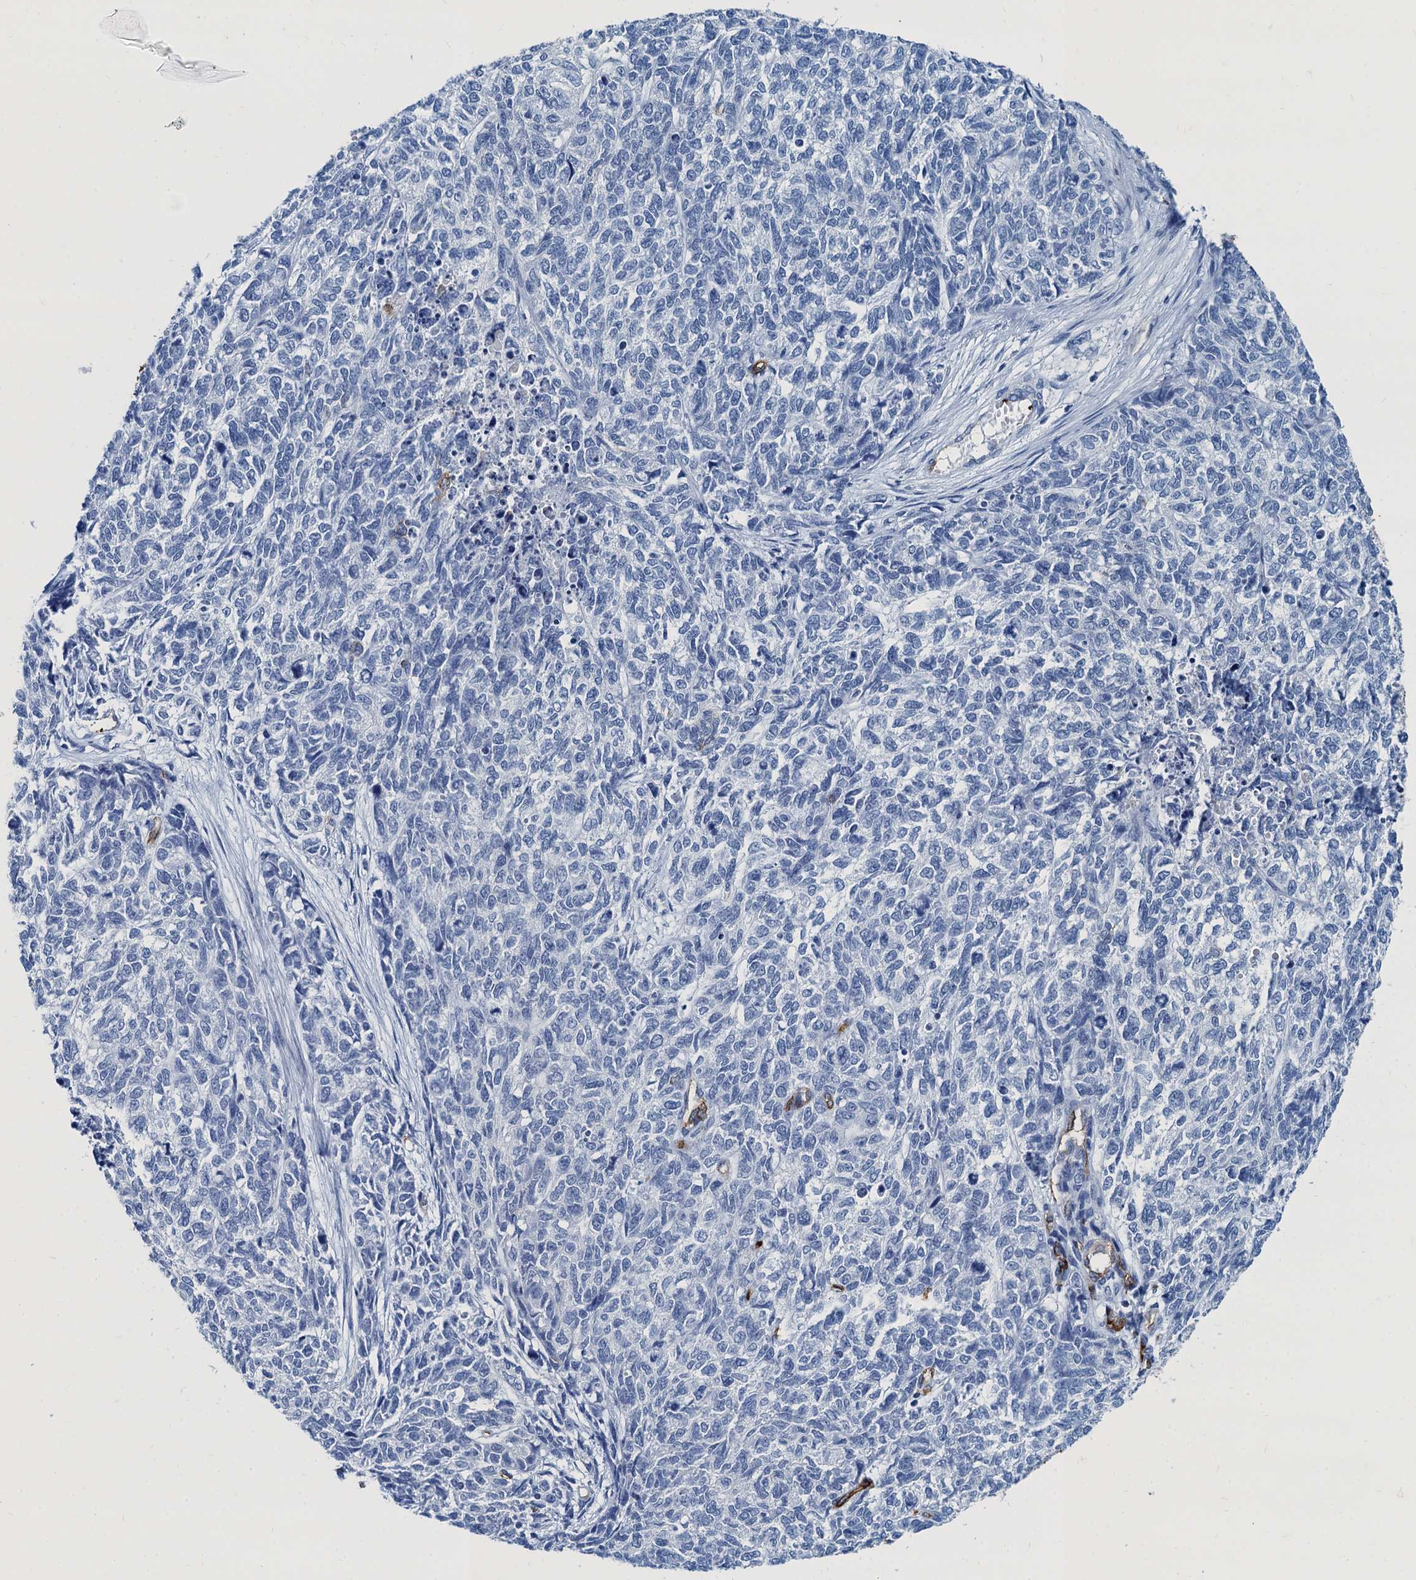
{"staining": {"intensity": "negative", "quantity": "none", "location": "none"}, "tissue": "cervical cancer", "cell_type": "Tumor cells", "image_type": "cancer", "snomed": [{"axis": "morphology", "description": "Squamous cell carcinoma, NOS"}, {"axis": "topography", "description": "Cervix"}], "caption": "A high-resolution image shows immunohistochemistry staining of cervical cancer (squamous cell carcinoma), which demonstrates no significant expression in tumor cells. (Brightfield microscopy of DAB (3,3'-diaminobenzidine) IHC at high magnification).", "gene": "CAVIN2", "patient": {"sex": "female", "age": 63}}